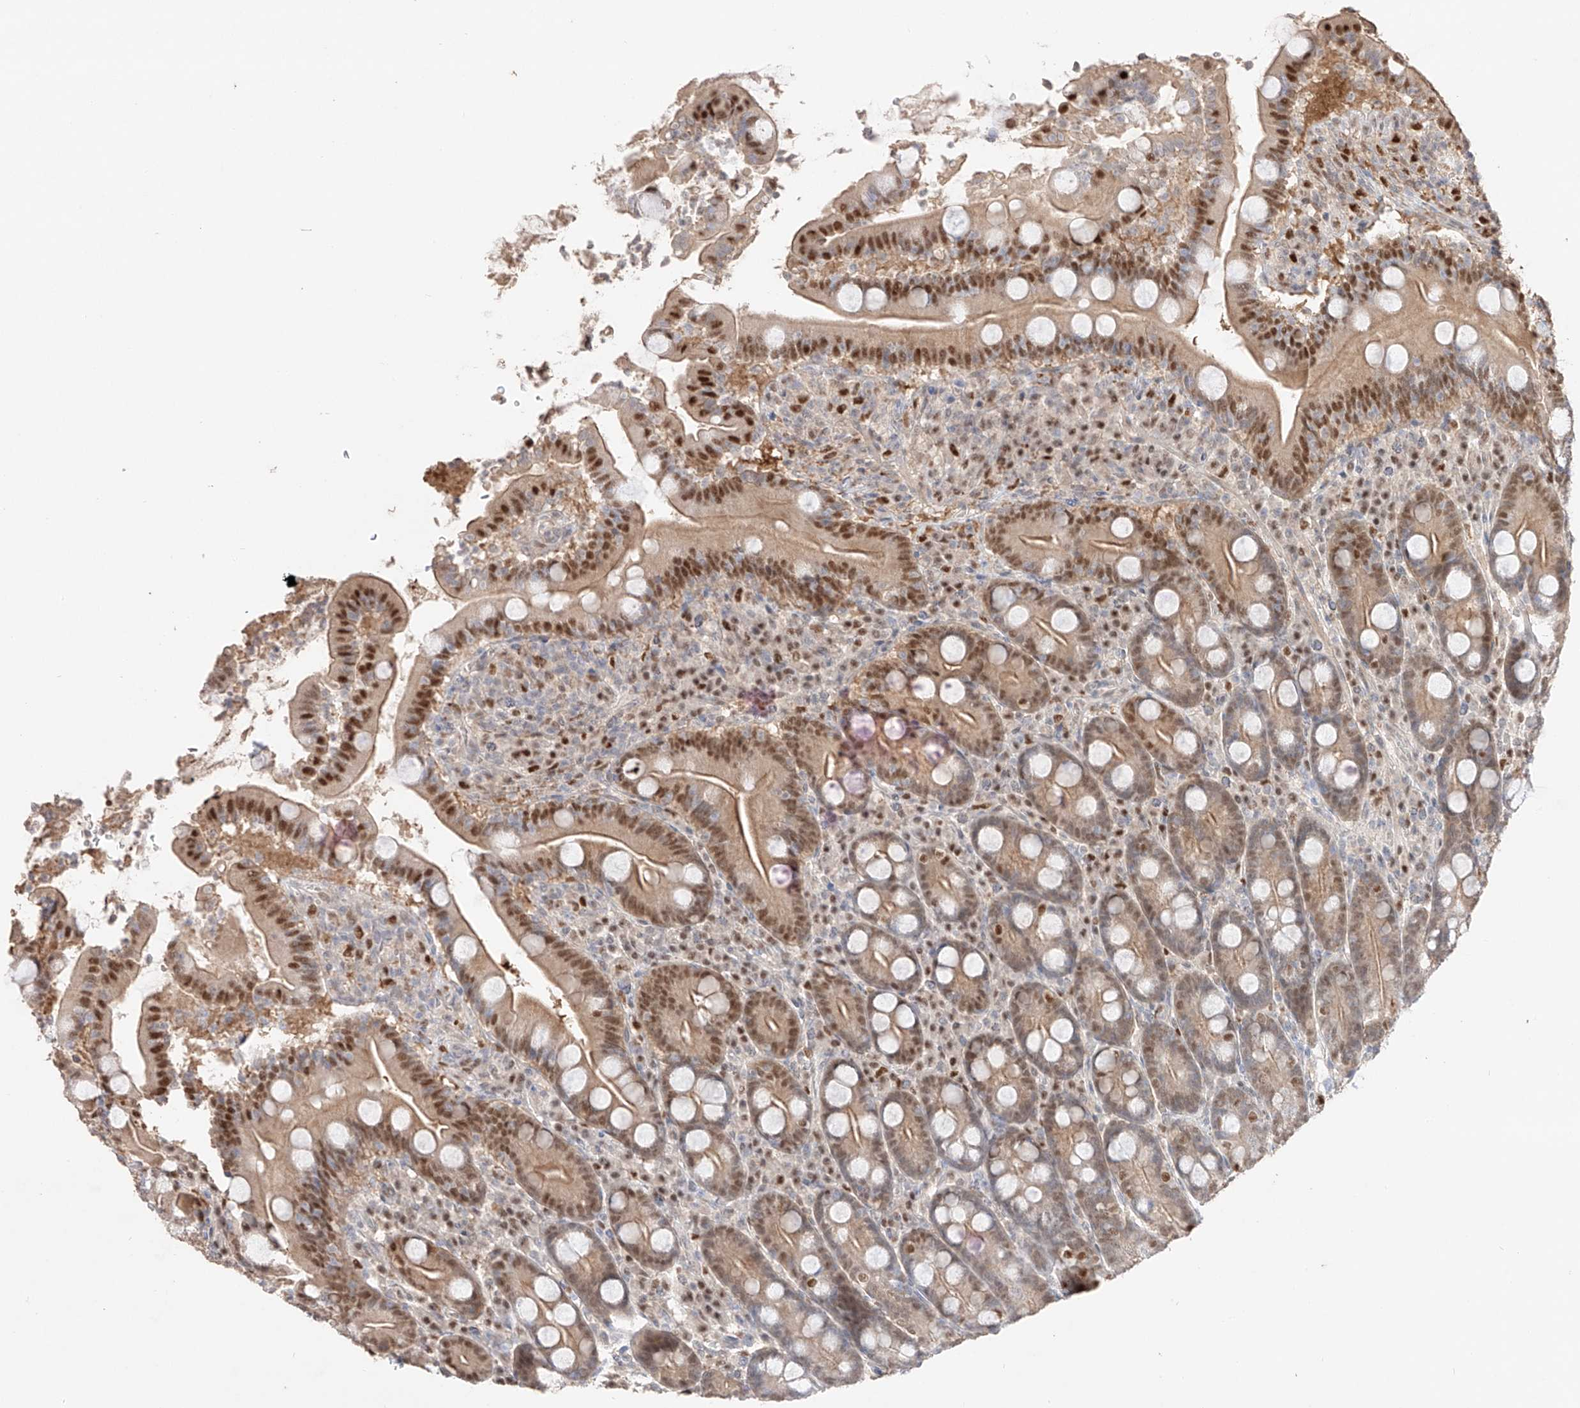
{"staining": {"intensity": "moderate", "quantity": ">75%", "location": "cytoplasmic/membranous,nuclear"}, "tissue": "duodenum", "cell_type": "Glandular cells", "image_type": "normal", "snomed": [{"axis": "morphology", "description": "Normal tissue, NOS"}, {"axis": "topography", "description": "Duodenum"}], "caption": "IHC image of benign duodenum: human duodenum stained using immunohistochemistry exhibits medium levels of moderate protein expression localized specifically in the cytoplasmic/membranous,nuclear of glandular cells, appearing as a cytoplasmic/membranous,nuclear brown color.", "gene": "APIP", "patient": {"sex": "male", "age": 35}}